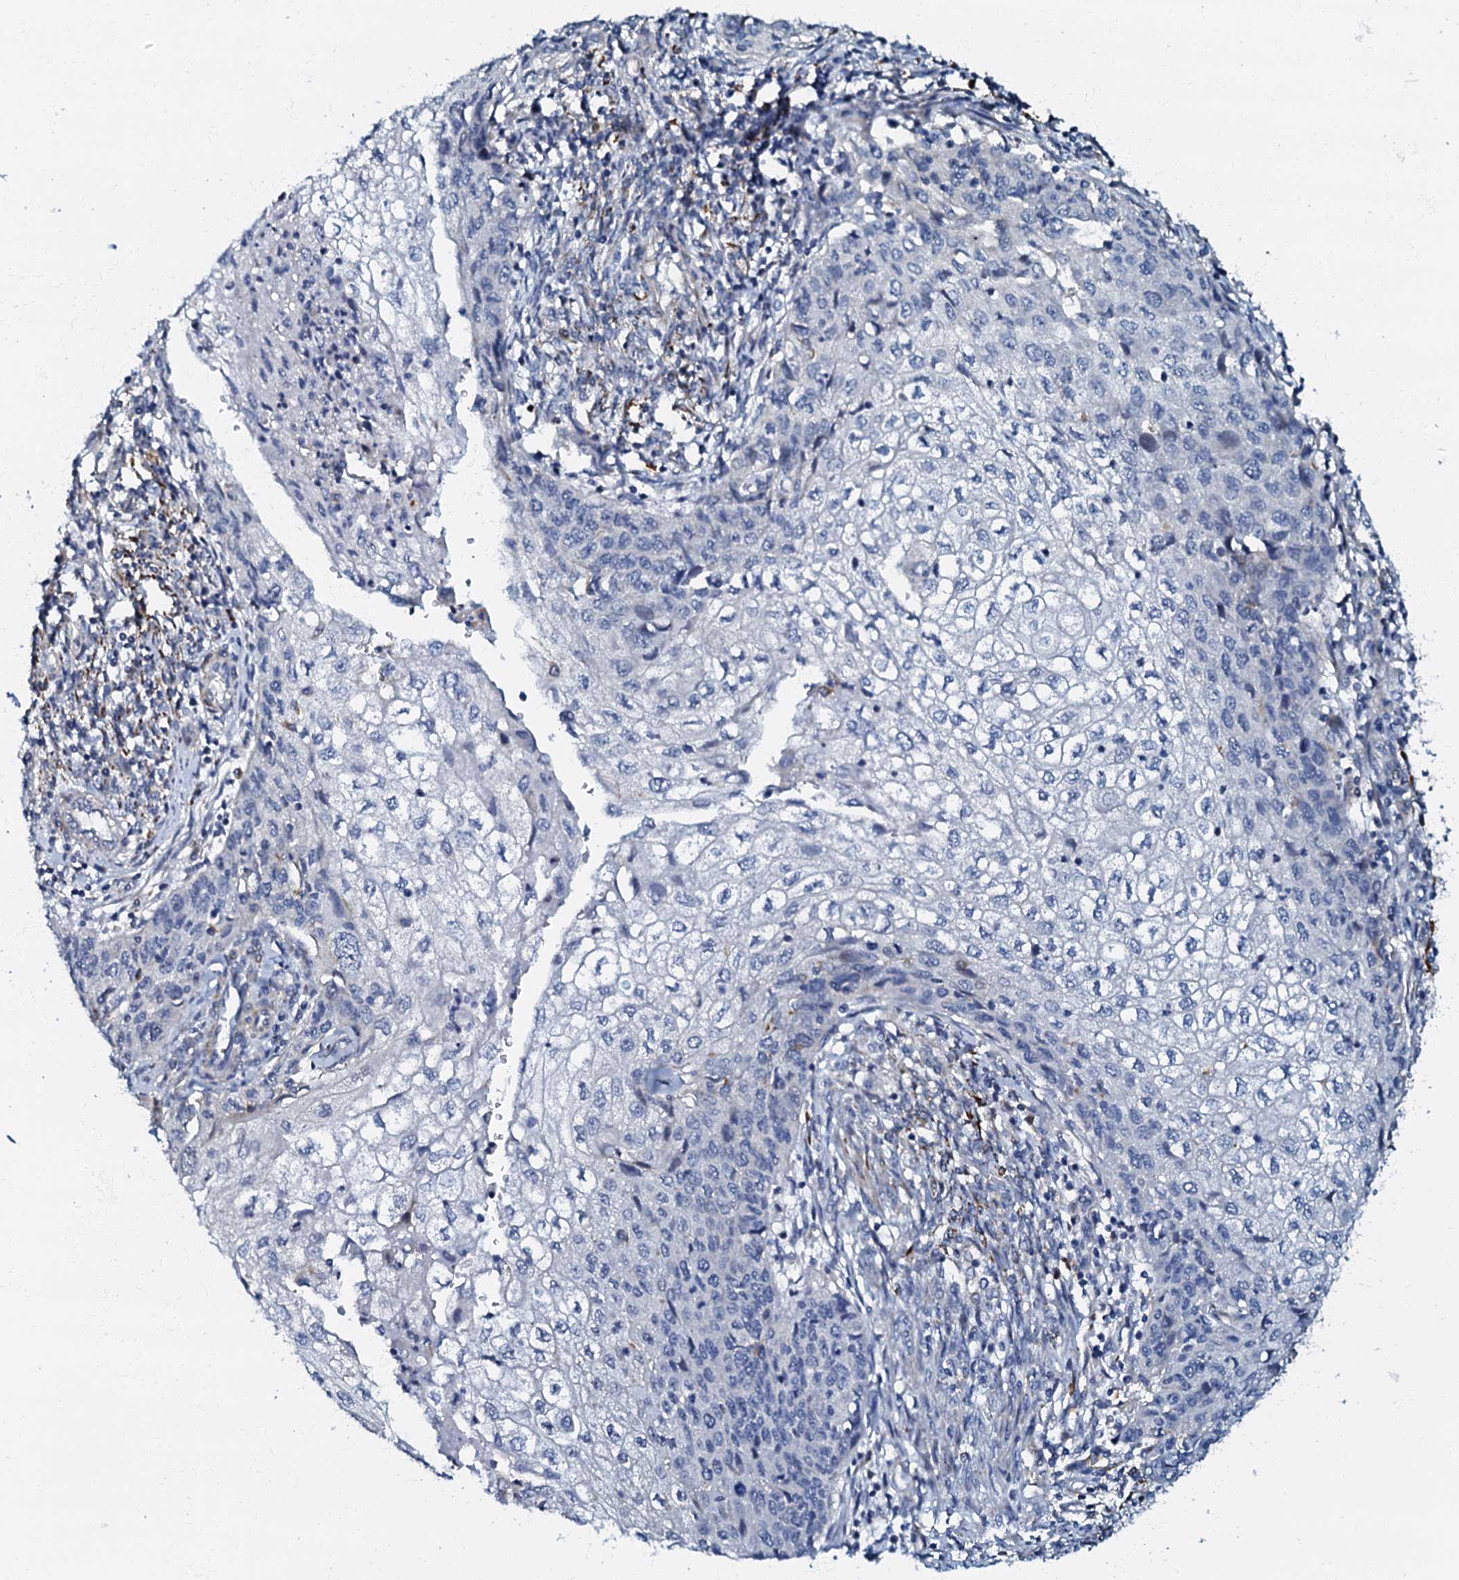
{"staining": {"intensity": "negative", "quantity": "none", "location": "none"}, "tissue": "cervical cancer", "cell_type": "Tumor cells", "image_type": "cancer", "snomed": [{"axis": "morphology", "description": "Squamous cell carcinoma, NOS"}, {"axis": "topography", "description": "Cervix"}], "caption": "Immunohistochemical staining of human squamous cell carcinoma (cervical) shows no significant positivity in tumor cells.", "gene": "OLAH", "patient": {"sex": "female", "age": 67}}